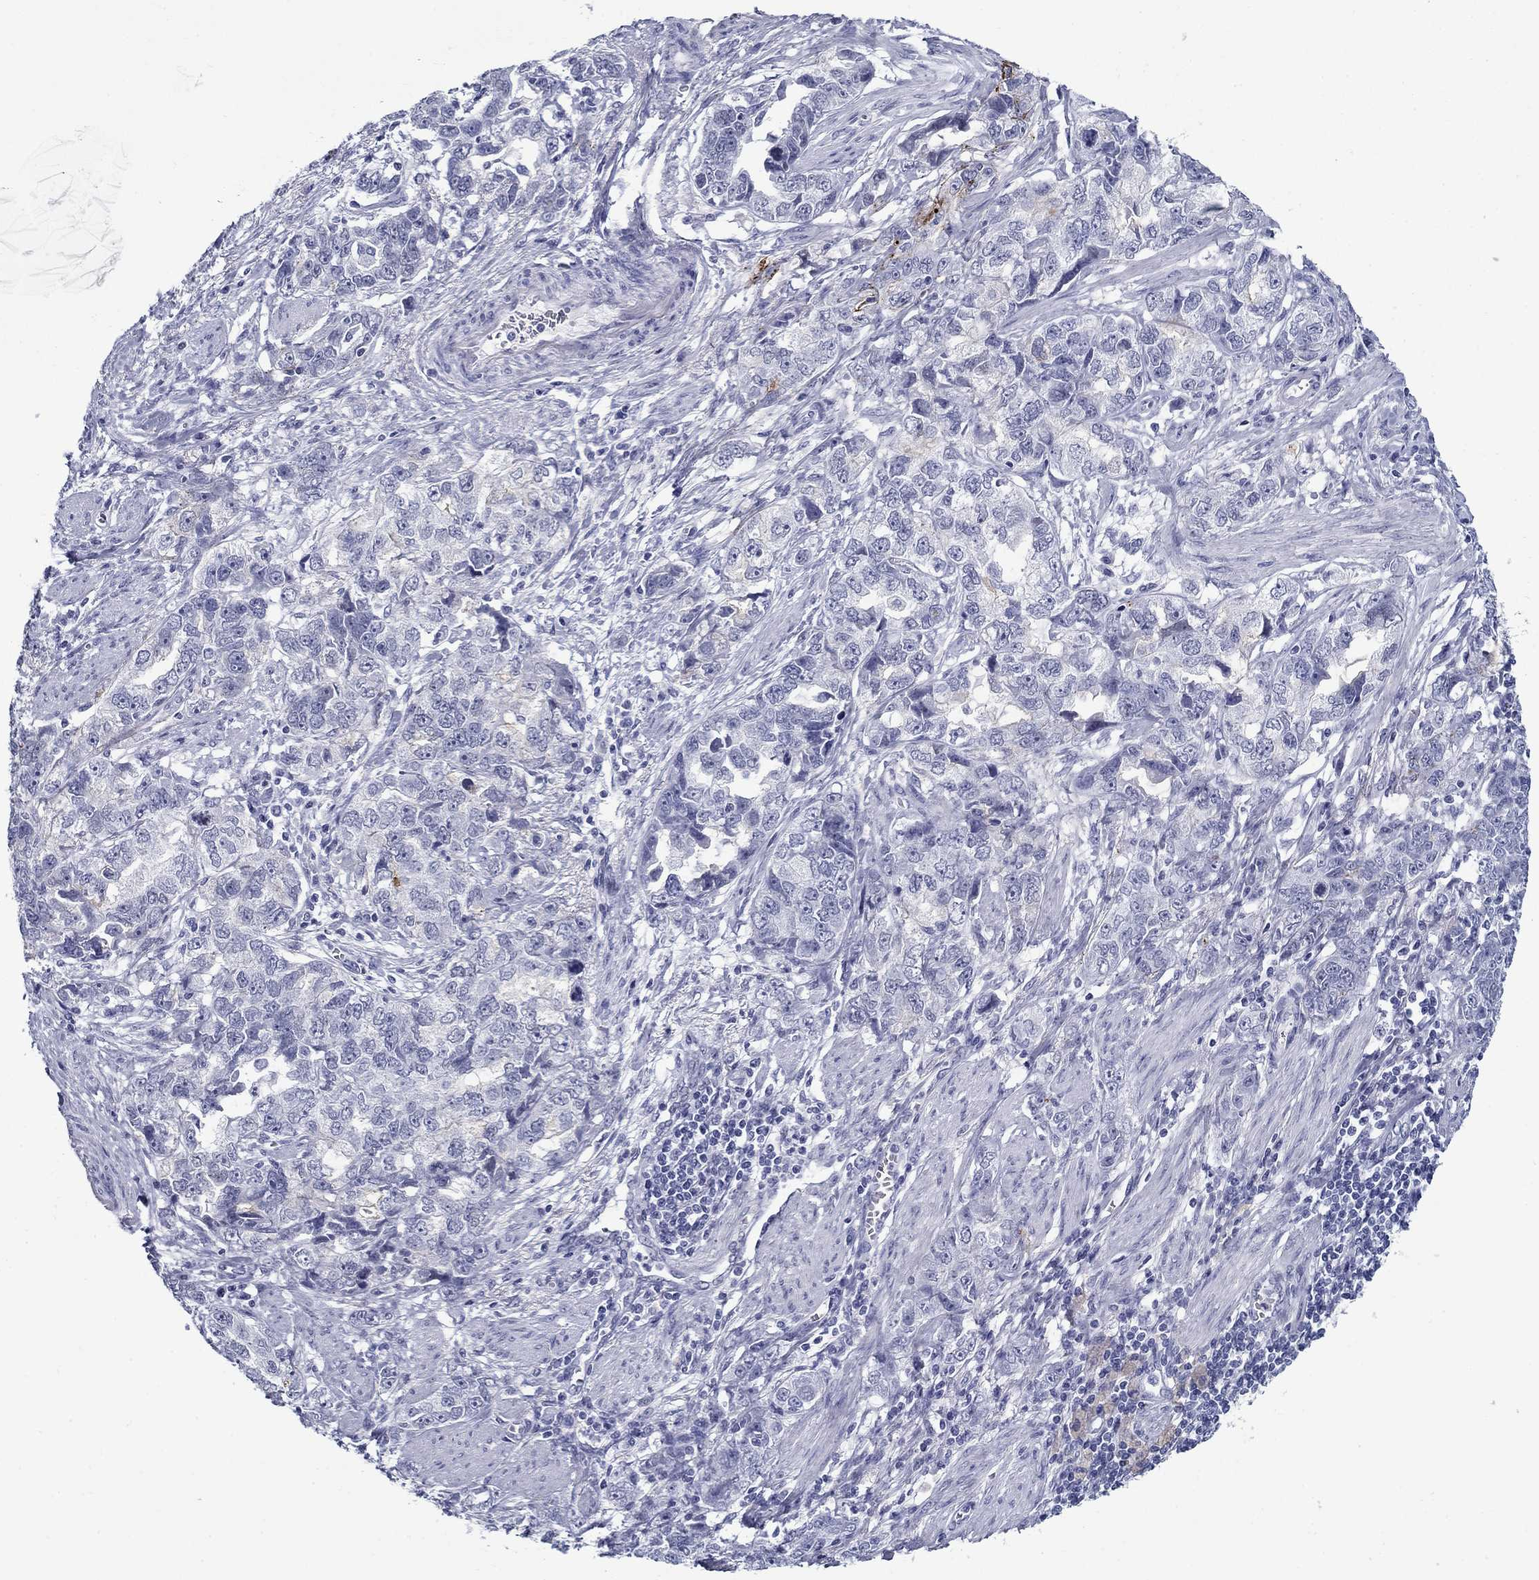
{"staining": {"intensity": "negative", "quantity": "none", "location": "none"}, "tissue": "ovarian cancer", "cell_type": "Tumor cells", "image_type": "cancer", "snomed": [{"axis": "morphology", "description": "Cystadenocarcinoma, serous, NOS"}, {"axis": "topography", "description": "Ovary"}], "caption": "Ovarian cancer was stained to show a protein in brown. There is no significant positivity in tumor cells.", "gene": "C4orf19", "patient": {"sex": "female", "age": 51}}